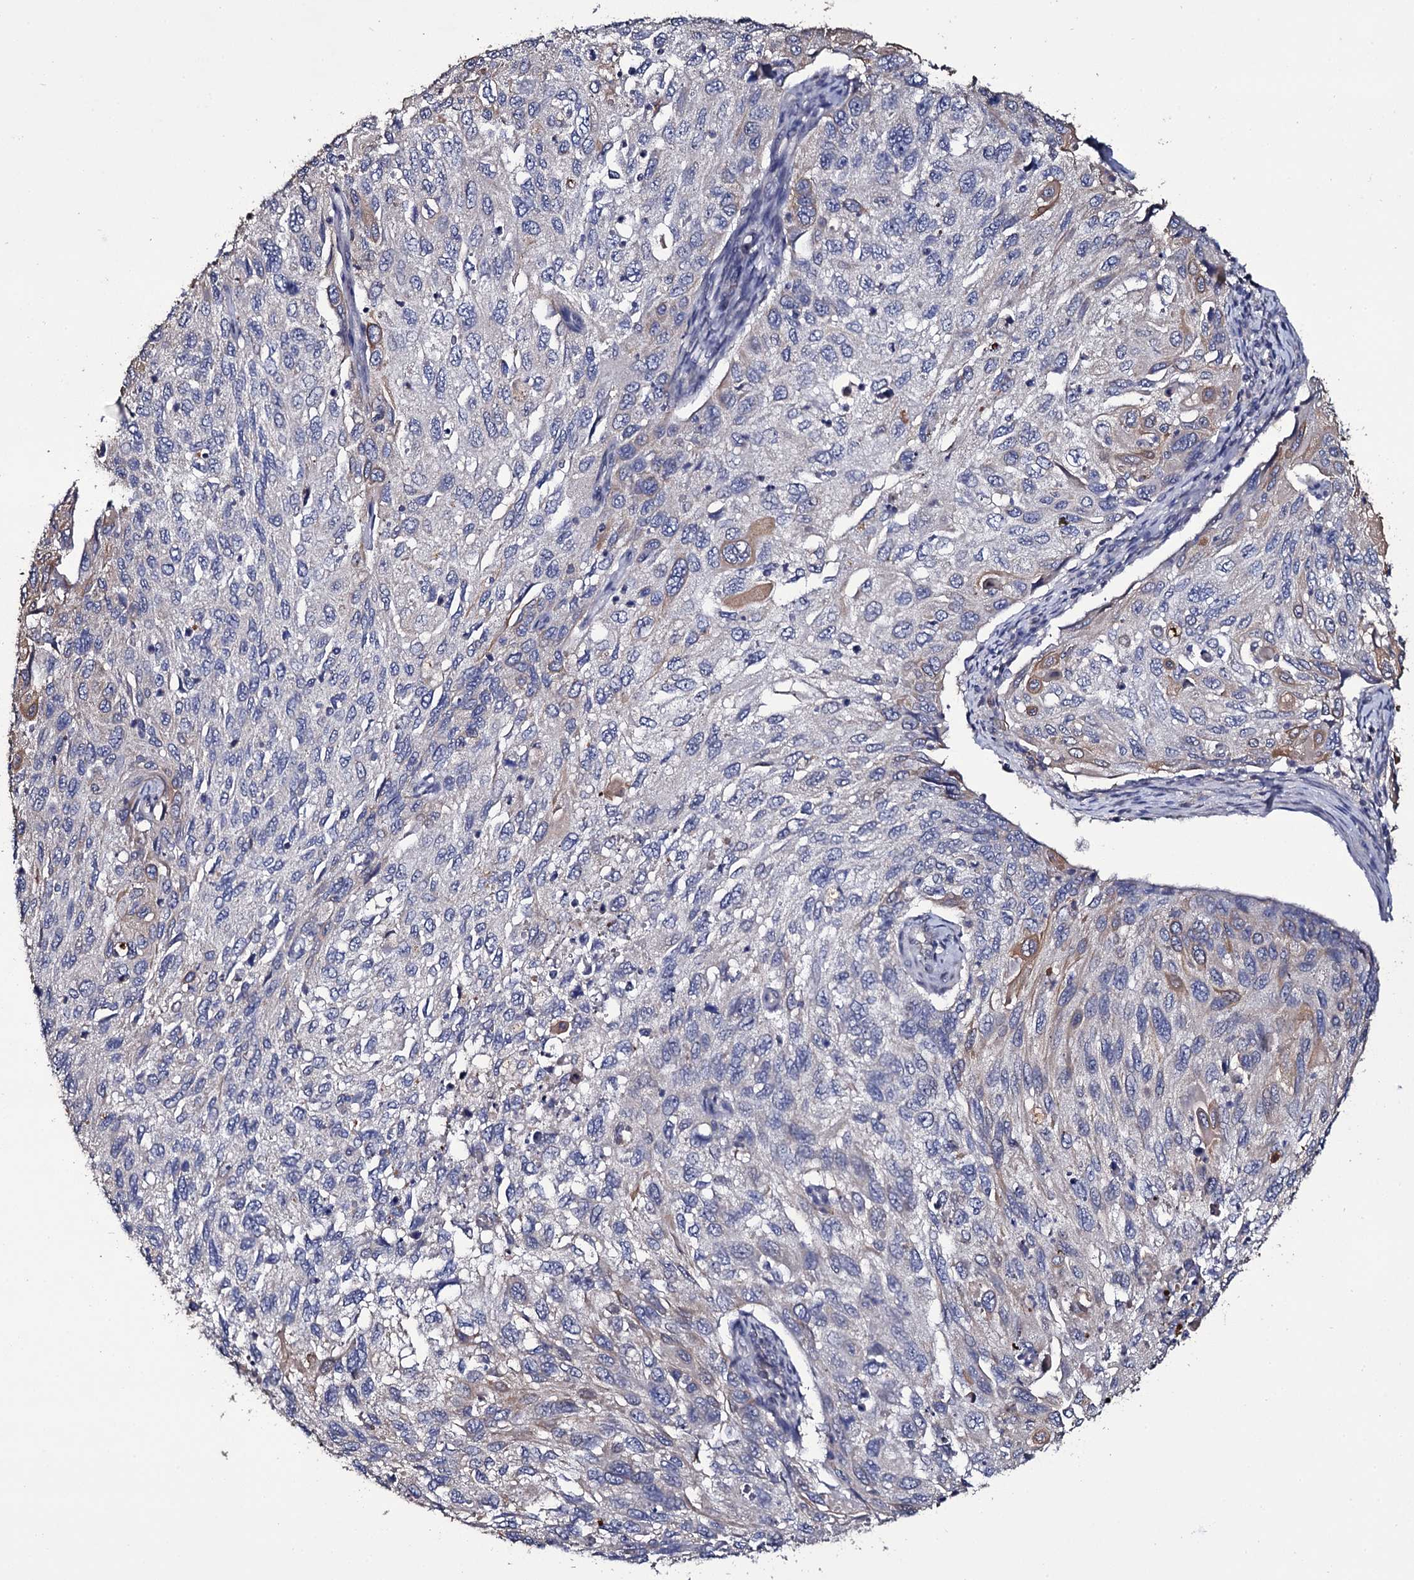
{"staining": {"intensity": "weak", "quantity": "<25%", "location": "cytoplasmic/membranous"}, "tissue": "cervical cancer", "cell_type": "Tumor cells", "image_type": "cancer", "snomed": [{"axis": "morphology", "description": "Squamous cell carcinoma, NOS"}, {"axis": "topography", "description": "Cervix"}], "caption": "Immunohistochemistry photomicrograph of cervical cancer (squamous cell carcinoma) stained for a protein (brown), which reveals no staining in tumor cells.", "gene": "CRYL1", "patient": {"sex": "female", "age": 70}}